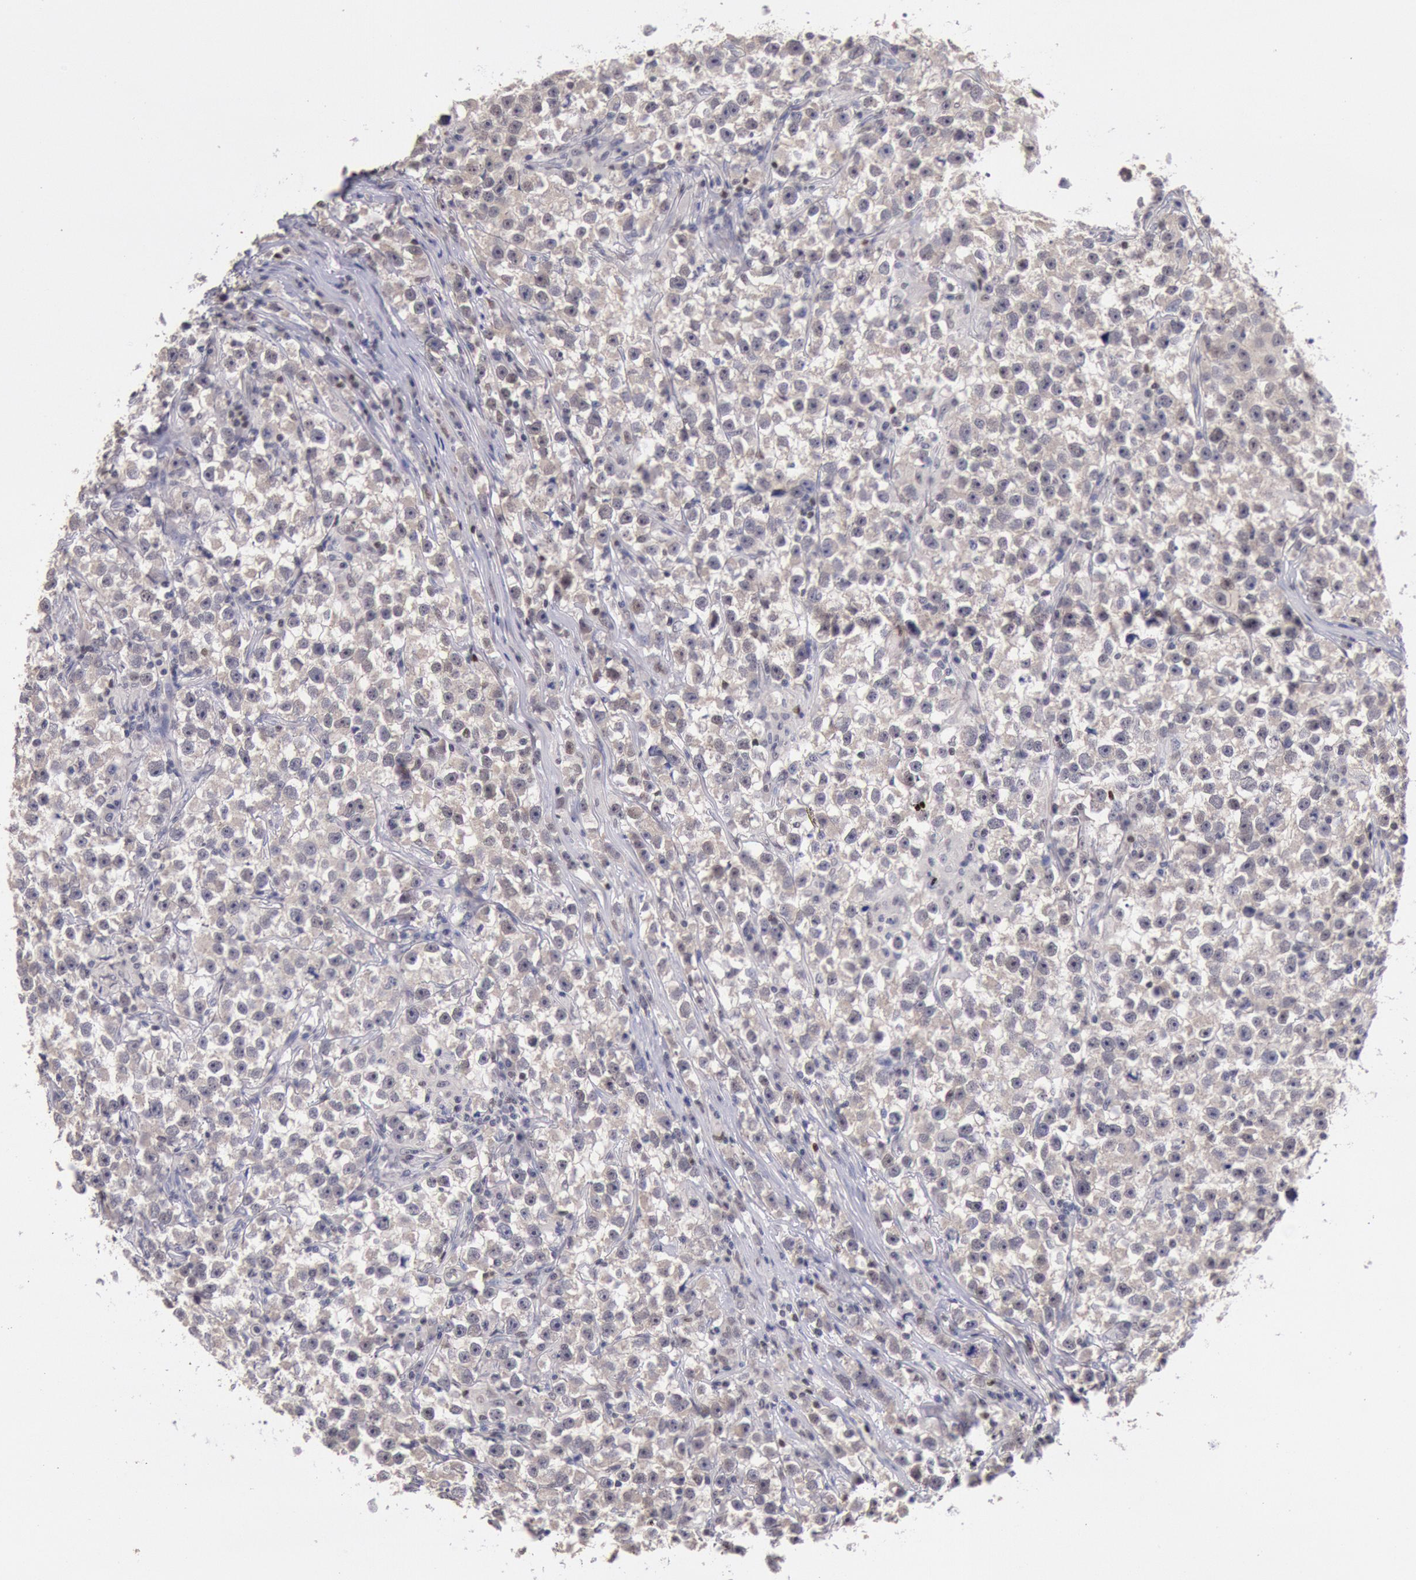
{"staining": {"intensity": "negative", "quantity": "none", "location": "none"}, "tissue": "testis cancer", "cell_type": "Tumor cells", "image_type": "cancer", "snomed": [{"axis": "morphology", "description": "Seminoma, NOS"}, {"axis": "topography", "description": "Testis"}], "caption": "A histopathology image of testis seminoma stained for a protein reveals no brown staining in tumor cells. (Brightfield microscopy of DAB immunohistochemistry at high magnification).", "gene": "RPS6KA5", "patient": {"sex": "male", "age": 33}}